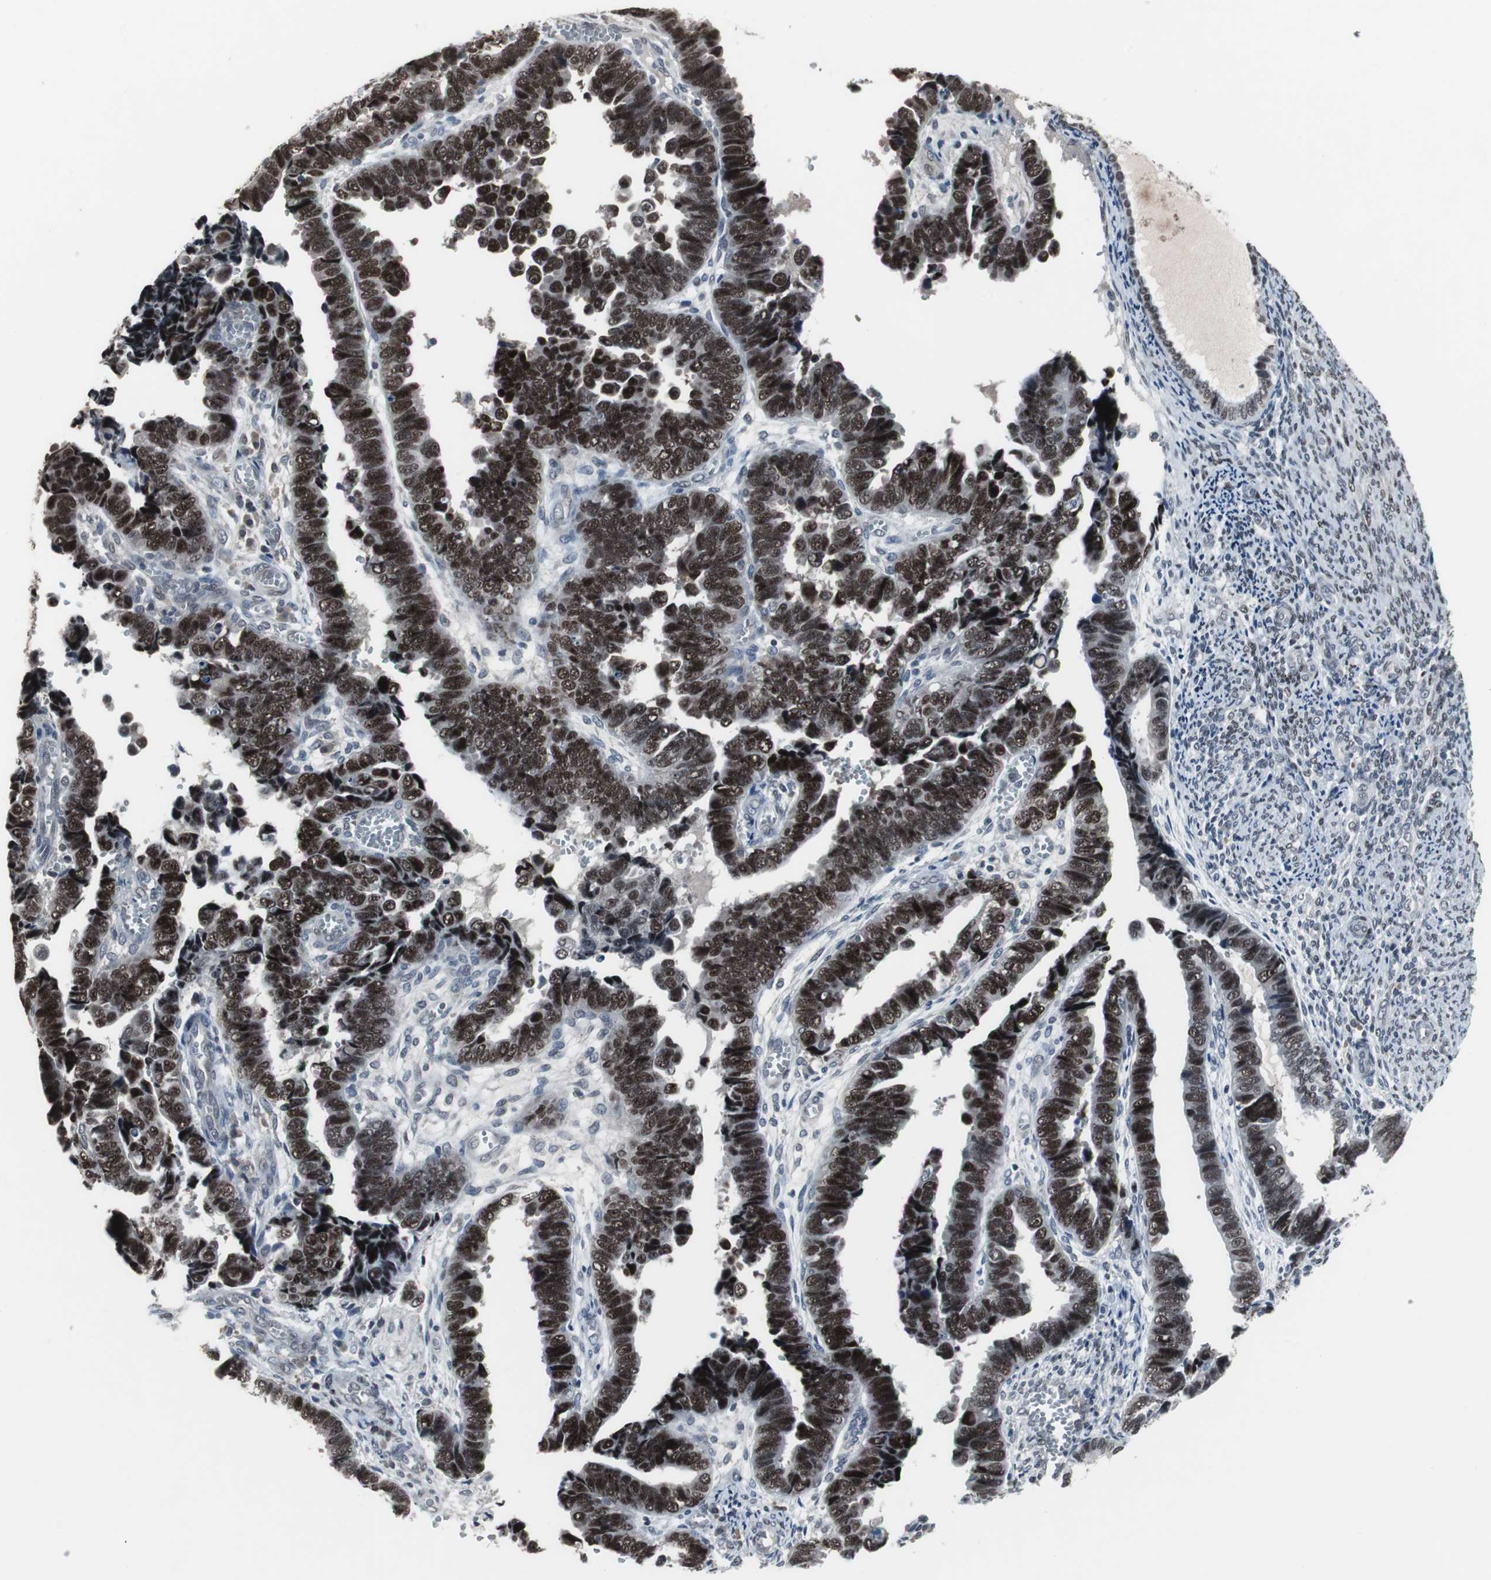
{"staining": {"intensity": "strong", "quantity": ">75%", "location": "nuclear"}, "tissue": "endometrial cancer", "cell_type": "Tumor cells", "image_type": "cancer", "snomed": [{"axis": "morphology", "description": "Adenocarcinoma, NOS"}, {"axis": "topography", "description": "Endometrium"}], "caption": "Human adenocarcinoma (endometrial) stained for a protein (brown) demonstrates strong nuclear positive positivity in approximately >75% of tumor cells.", "gene": "FOXP4", "patient": {"sex": "female", "age": 75}}